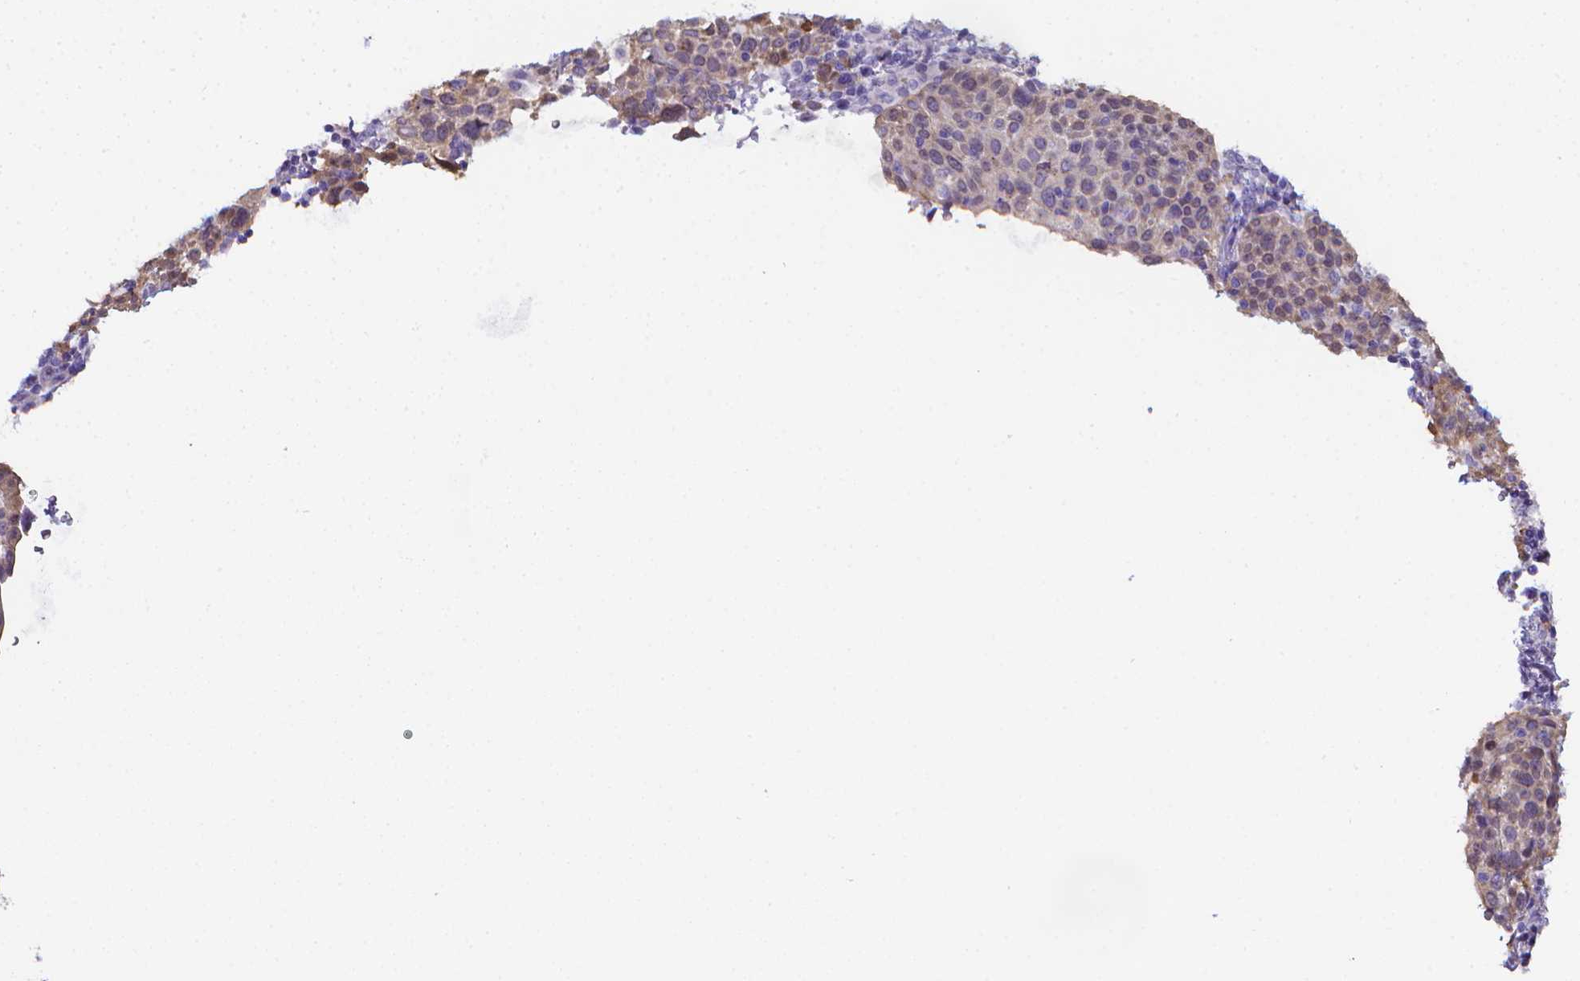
{"staining": {"intensity": "weak", "quantity": ">75%", "location": "cytoplasmic/membranous"}, "tissue": "cervical cancer", "cell_type": "Tumor cells", "image_type": "cancer", "snomed": [{"axis": "morphology", "description": "Squamous cell carcinoma, NOS"}, {"axis": "topography", "description": "Cervix"}], "caption": "High-magnification brightfield microscopy of cervical squamous cell carcinoma stained with DAB (brown) and counterstained with hematoxylin (blue). tumor cells exhibit weak cytoplasmic/membranous positivity is seen in approximately>75% of cells.", "gene": "LRRC73", "patient": {"sex": "female", "age": 61}}